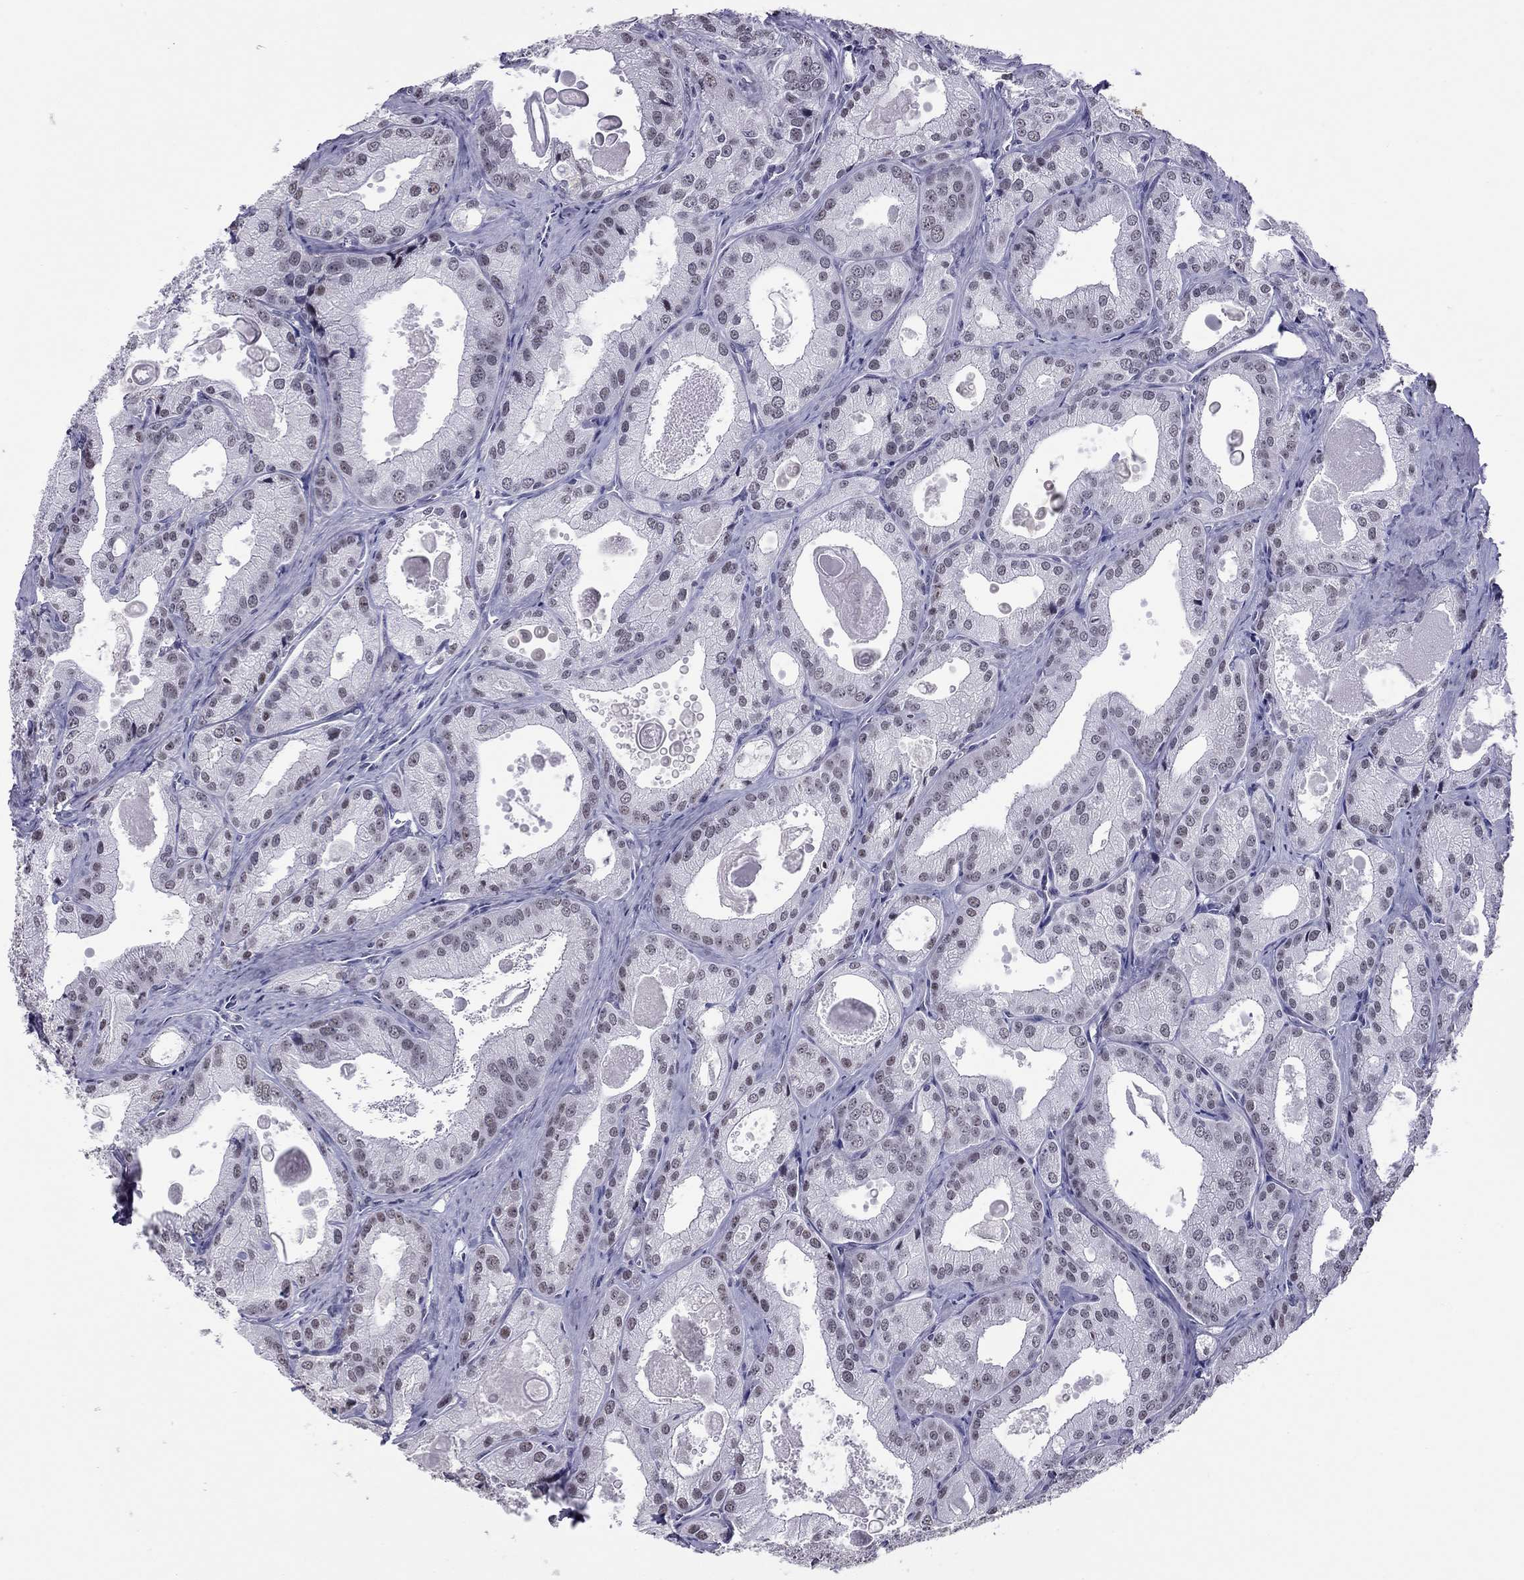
{"staining": {"intensity": "moderate", "quantity": "<25%", "location": "nuclear"}, "tissue": "prostate cancer", "cell_type": "Tumor cells", "image_type": "cancer", "snomed": [{"axis": "morphology", "description": "Adenocarcinoma, NOS"}, {"axis": "morphology", "description": "Adenocarcinoma, High grade"}, {"axis": "topography", "description": "Prostate"}], "caption": "This photomicrograph shows adenocarcinoma (prostate) stained with immunohistochemistry (IHC) to label a protein in brown. The nuclear of tumor cells show moderate positivity for the protein. Nuclei are counter-stained blue.", "gene": "PPP1R3A", "patient": {"sex": "male", "age": 70}}